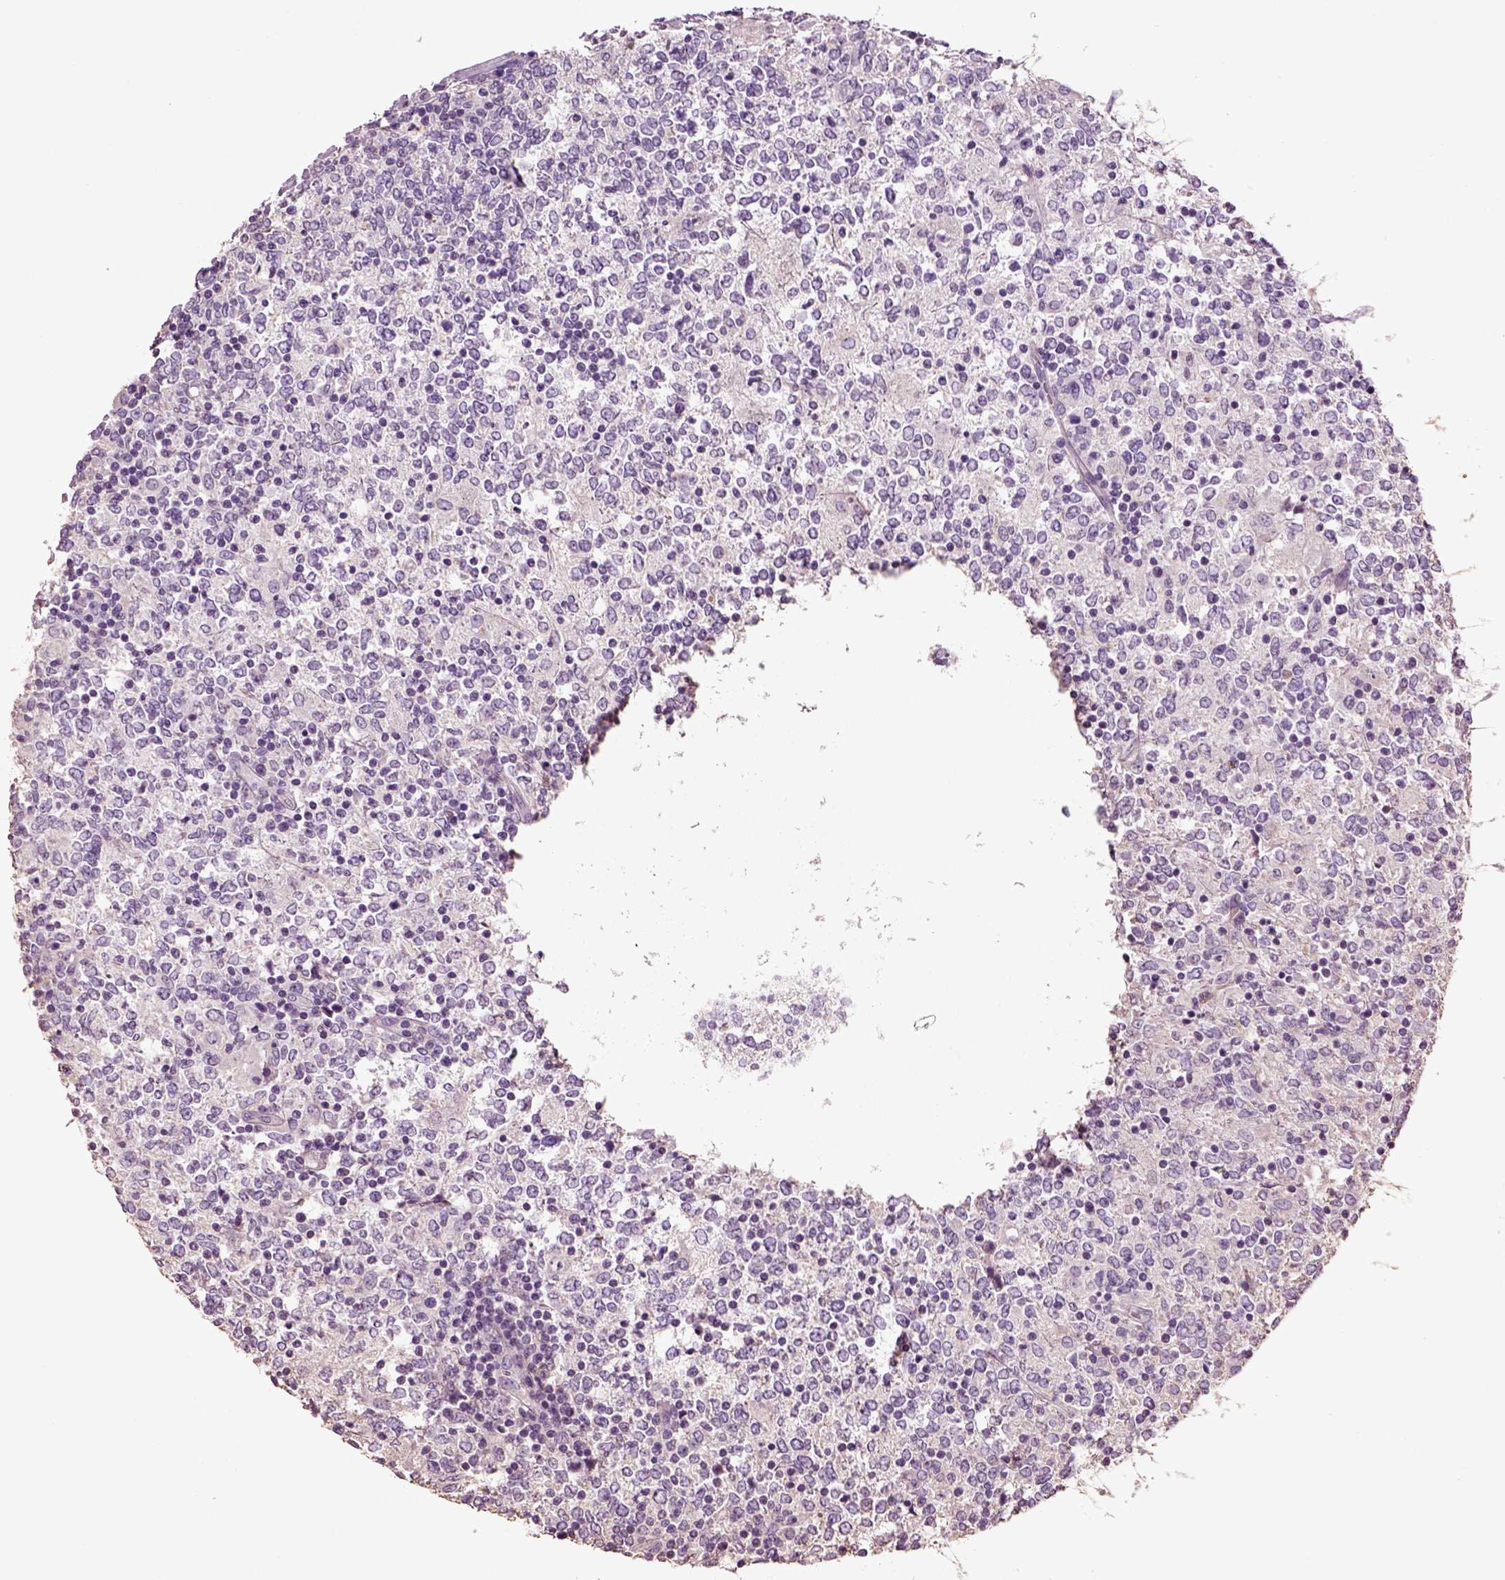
{"staining": {"intensity": "negative", "quantity": "none", "location": "none"}, "tissue": "lymphoma", "cell_type": "Tumor cells", "image_type": "cancer", "snomed": [{"axis": "morphology", "description": "Malignant lymphoma, non-Hodgkin's type, High grade"}, {"axis": "topography", "description": "Lymph node"}], "caption": "A micrograph of malignant lymphoma, non-Hodgkin's type (high-grade) stained for a protein displays no brown staining in tumor cells.", "gene": "DEFB118", "patient": {"sex": "female", "age": 84}}